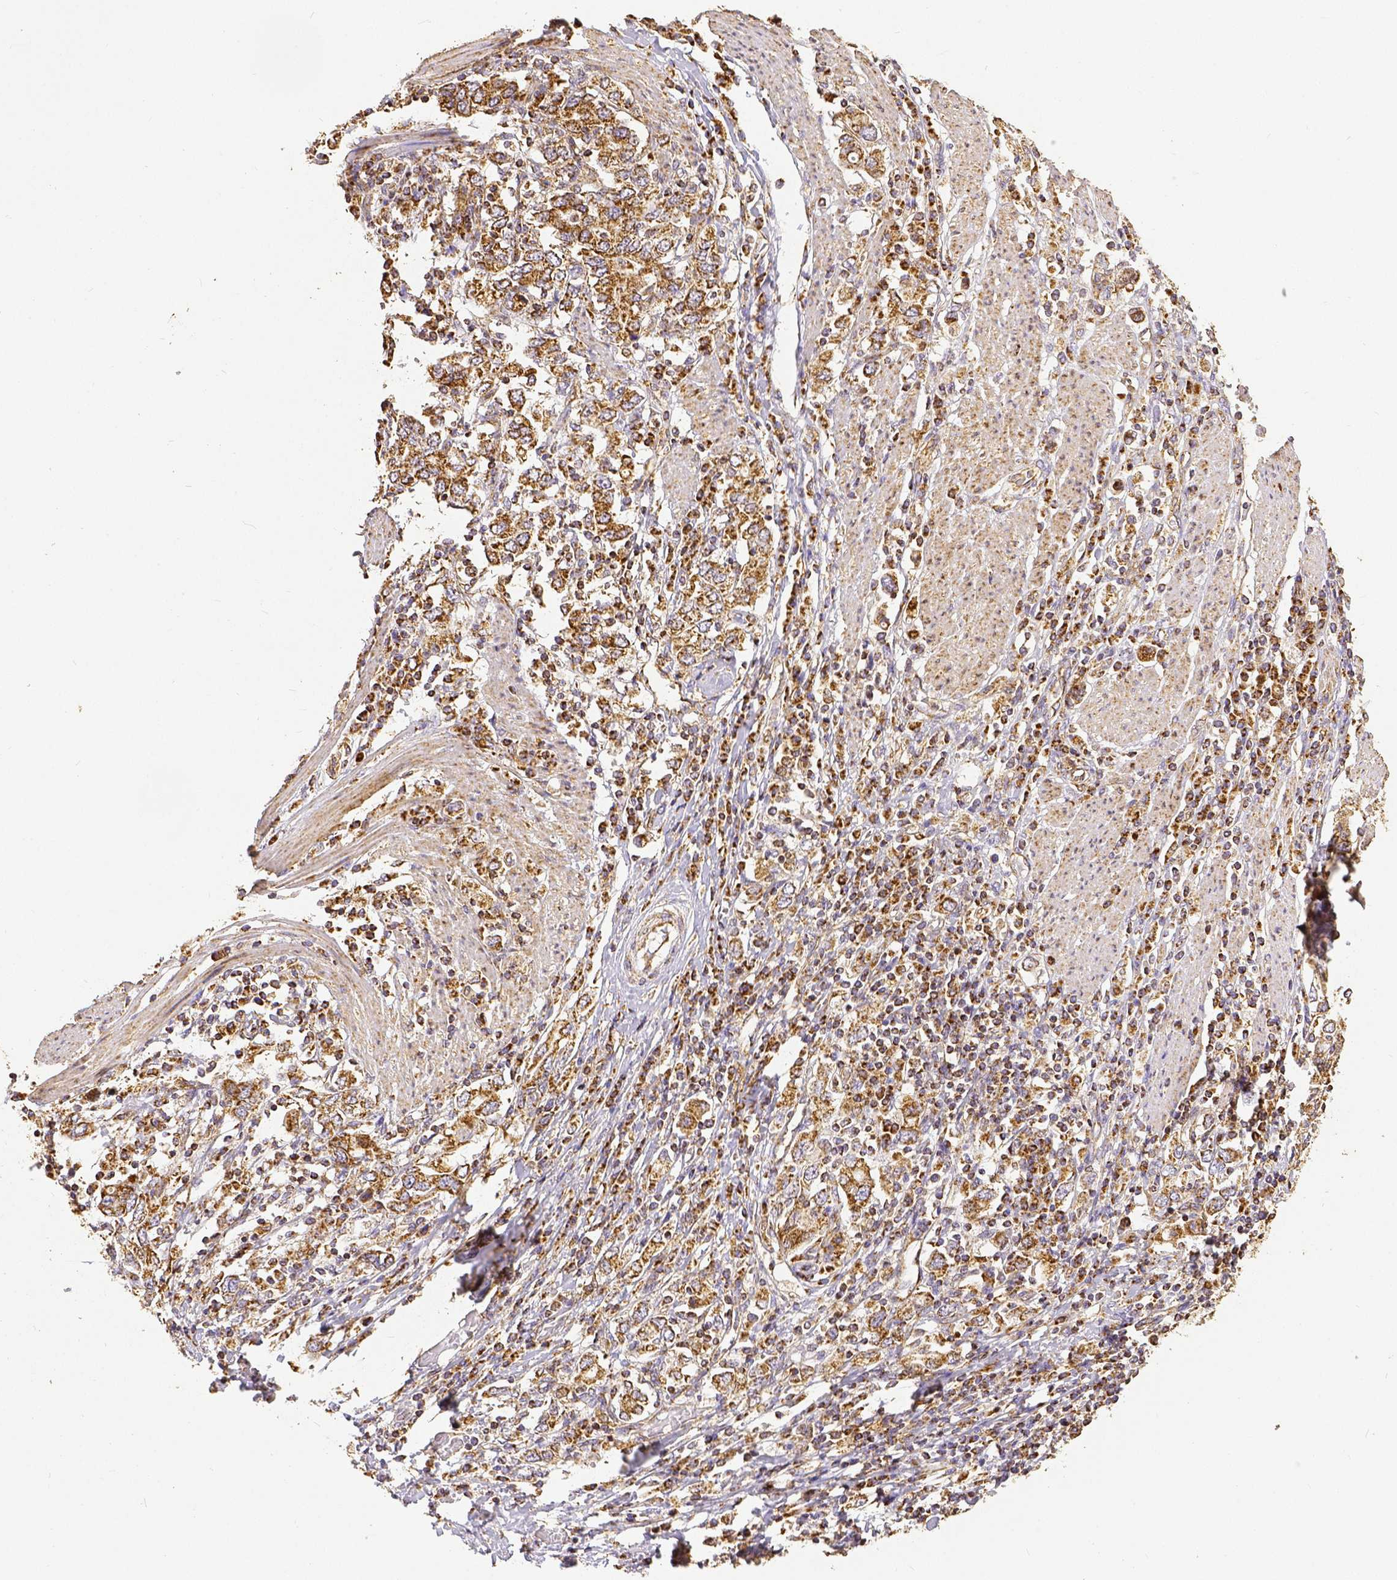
{"staining": {"intensity": "moderate", "quantity": ">75%", "location": "cytoplasmic/membranous"}, "tissue": "stomach cancer", "cell_type": "Tumor cells", "image_type": "cancer", "snomed": [{"axis": "morphology", "description": "Adenocarcinoma, NOS"}, {"axis": "topography", "description": "Stomach, upper"}, {"axis": "topography", "description": "Stomach"}], "caption": "Tumor cells show moderate cytoplasmic/membranous positivity in approximately >75% of cells in stomach adenocarcinoma.", "gene": "SDHB", "patient": {"sex": "male", "age": 62}}